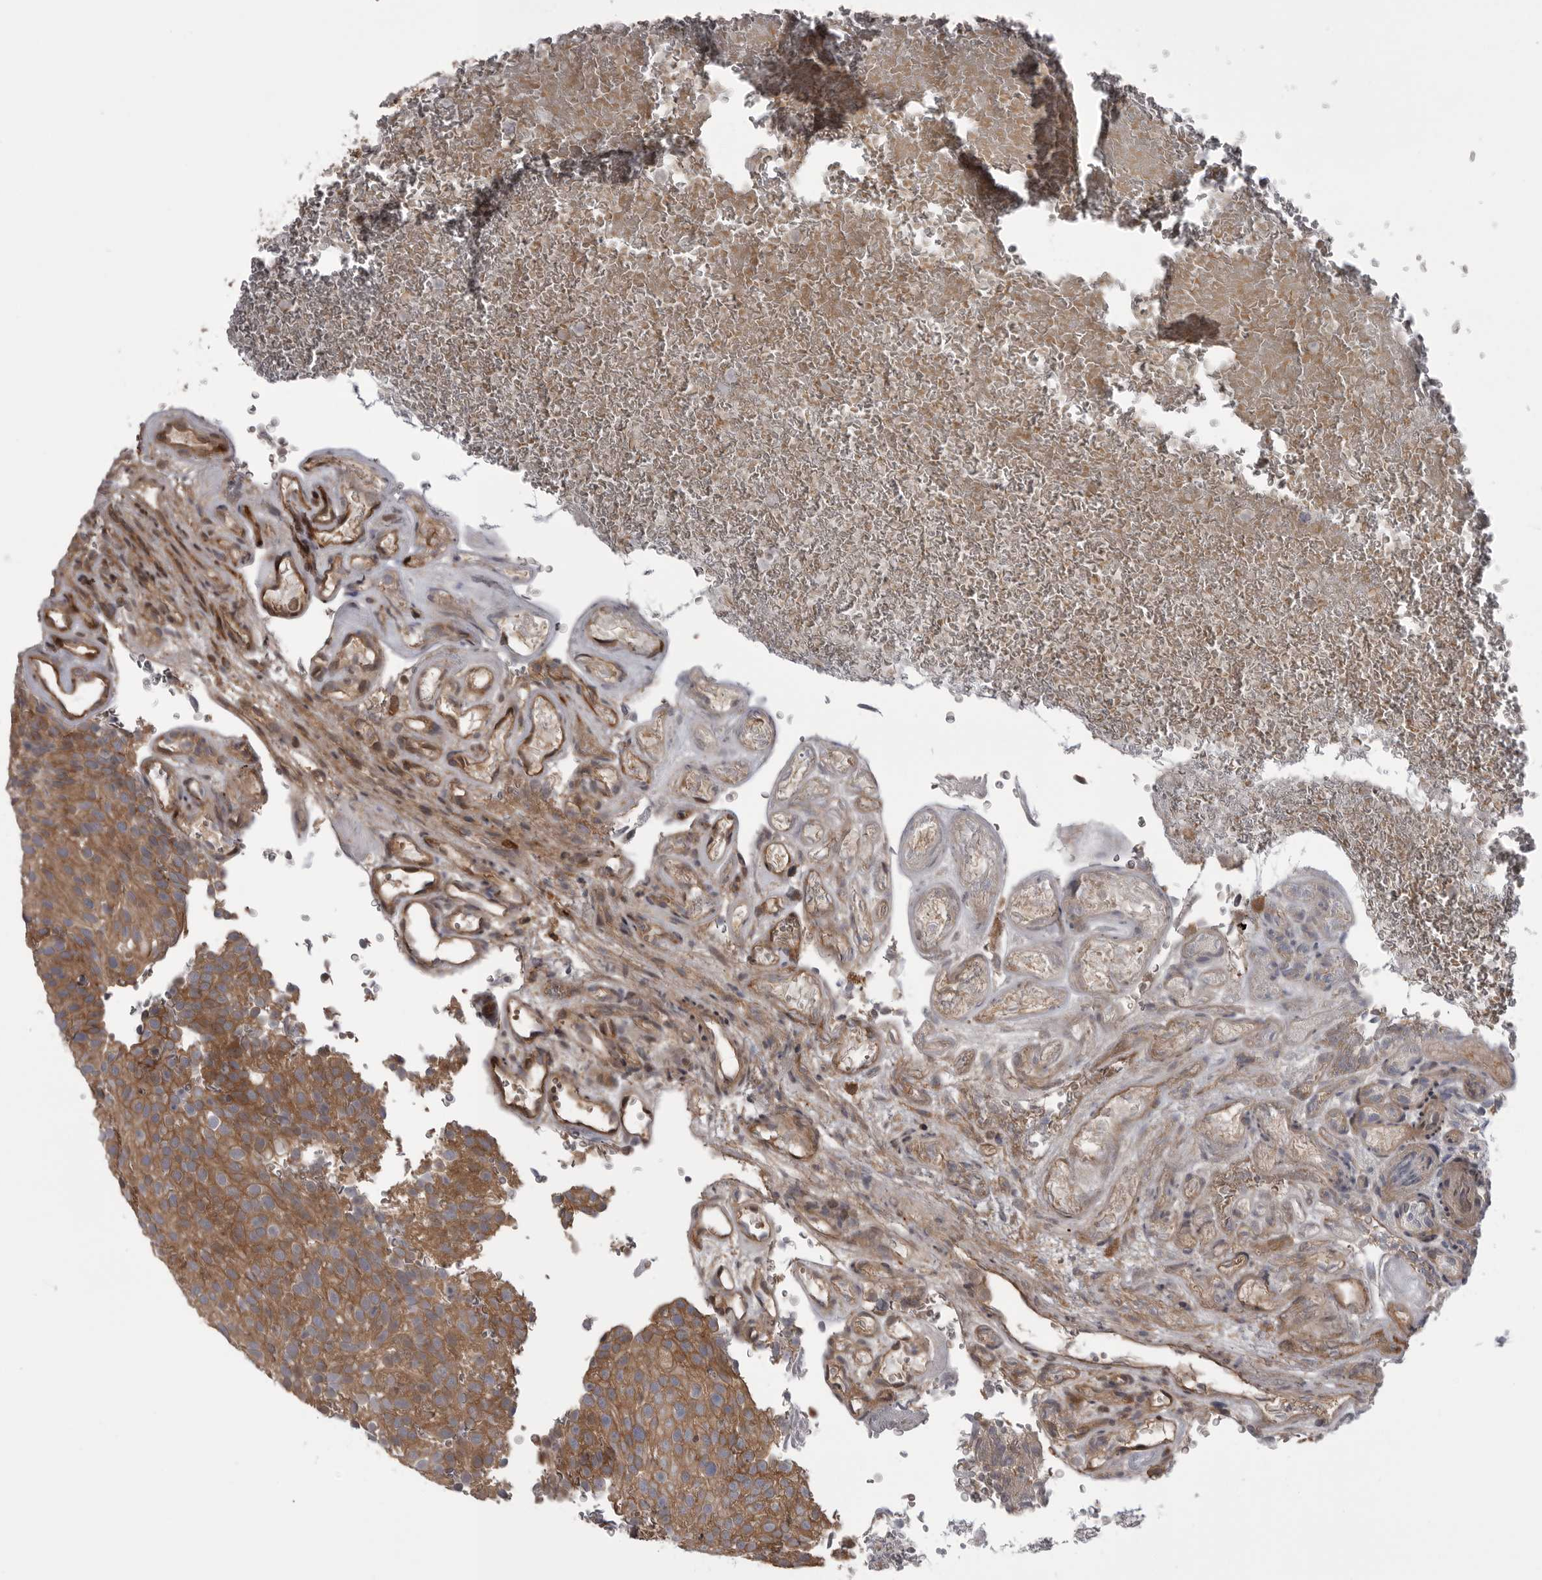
{"staining": {"intensity": "moderate", "quantity": ">75%", "location": "cytoplasmic/membranous"}, "tissue": "urothelial cancer", "cell_type": "Tumor cells", "image_type": "cancer", "snomed": [{"axis": "morphology", "description": "Urothelial carcinoma, Low grade"}, {"axis": "topography", "description": "Urinary bladder"}], "caption": "Protein staining of urothelial cancer tissue demonstrates moderate cytoplasmic/membranous positivity in approximately >75% of tumor cells.", "gene": "RAB3GAP2", "patient": {"sex": "male", "age": 78}}